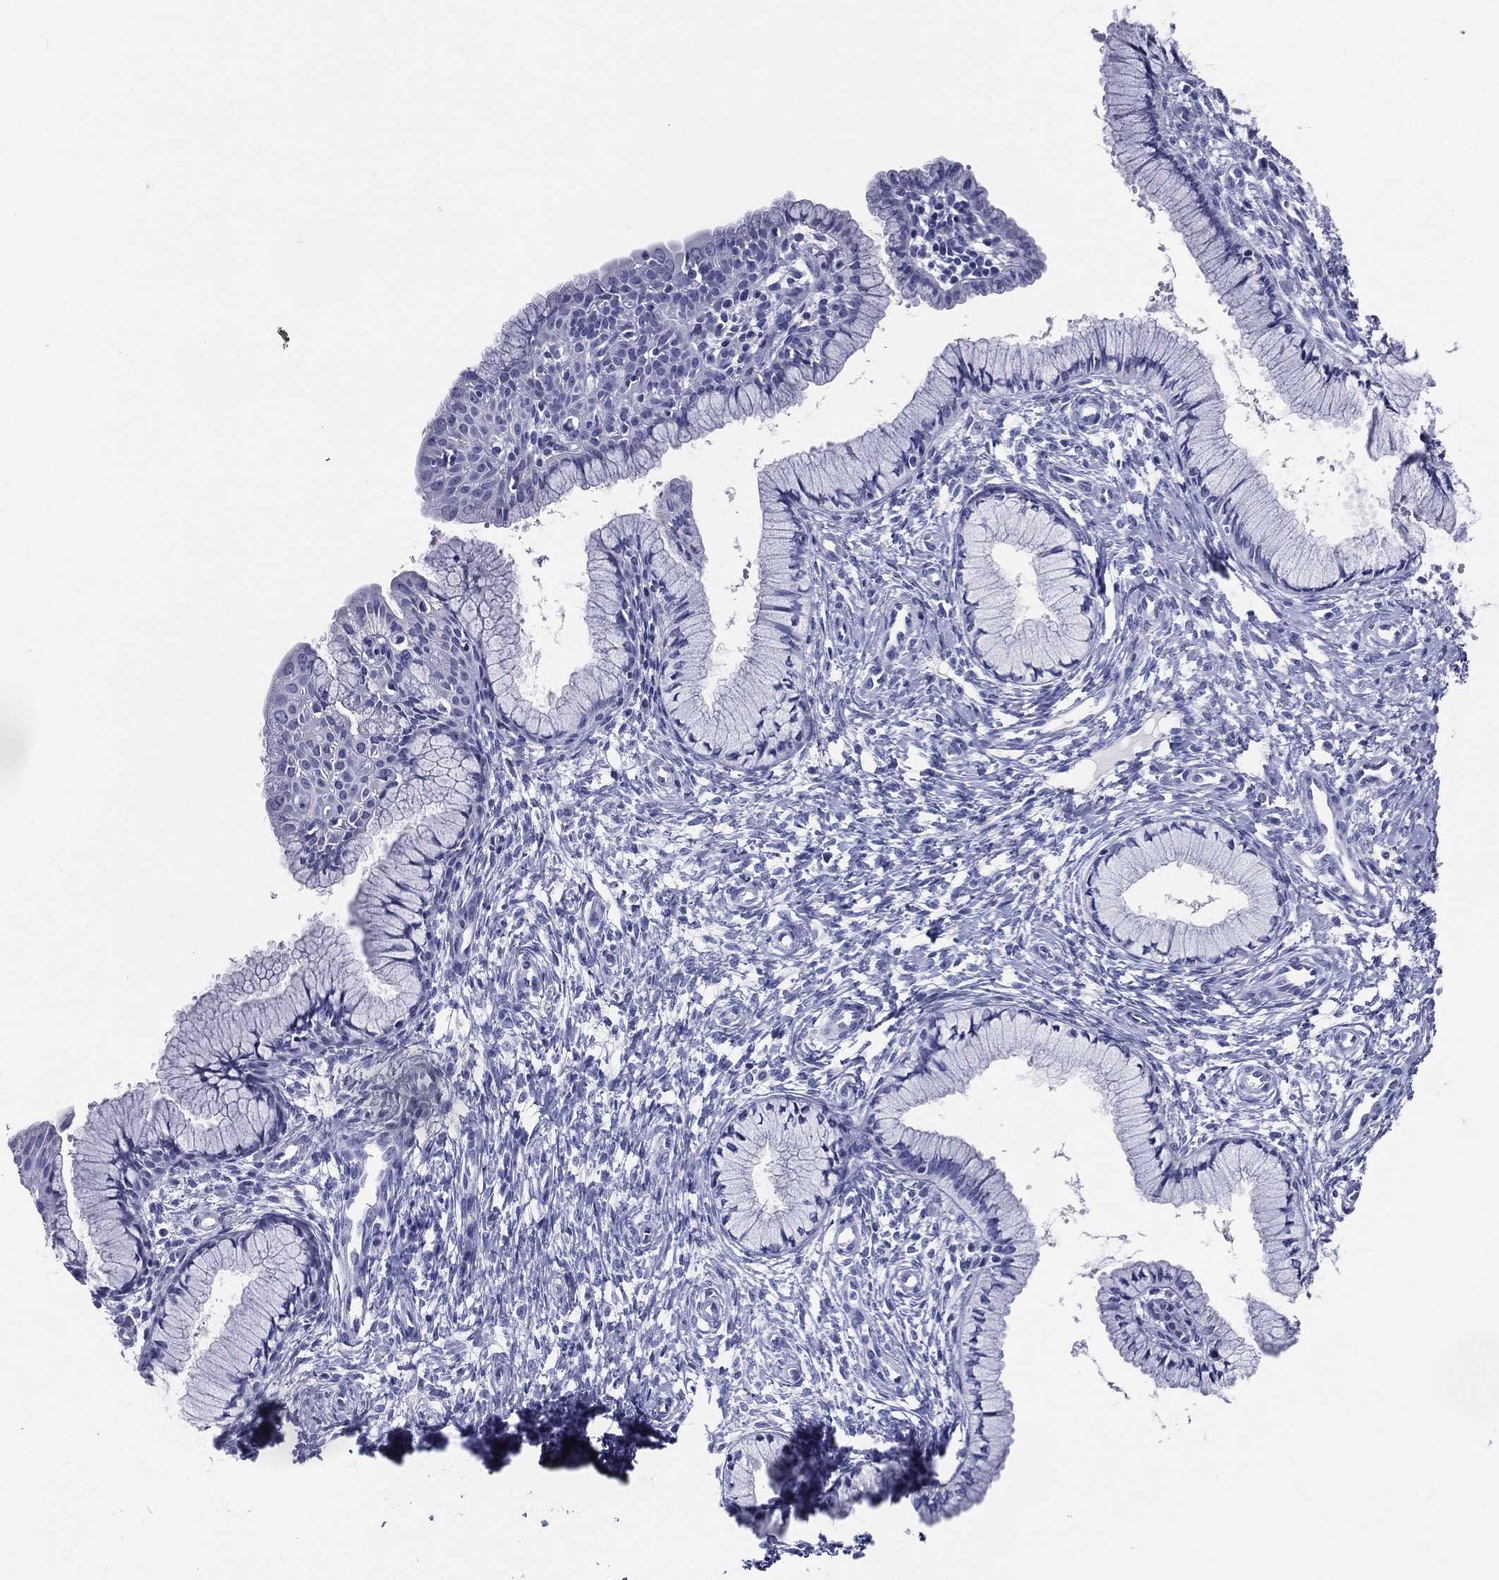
{"staining": {"intensity": "negative", "quantity": "none", "location": "none"}, "tissue": "cervix", "cell_type": "Glandular cells", "image_type": "normal", "snomed": [{"axis": "morphology", "description": "Normal tissue, NOS"}, {"axis": "topography", "description": "Cervix"}], "caption": "IHC micrograph of benign cervix: cervix stained with DAB reveals no significant protein staining in glandular cells.", "gene": "ACE2", "patient": {"sex": "female", "age": 37}}